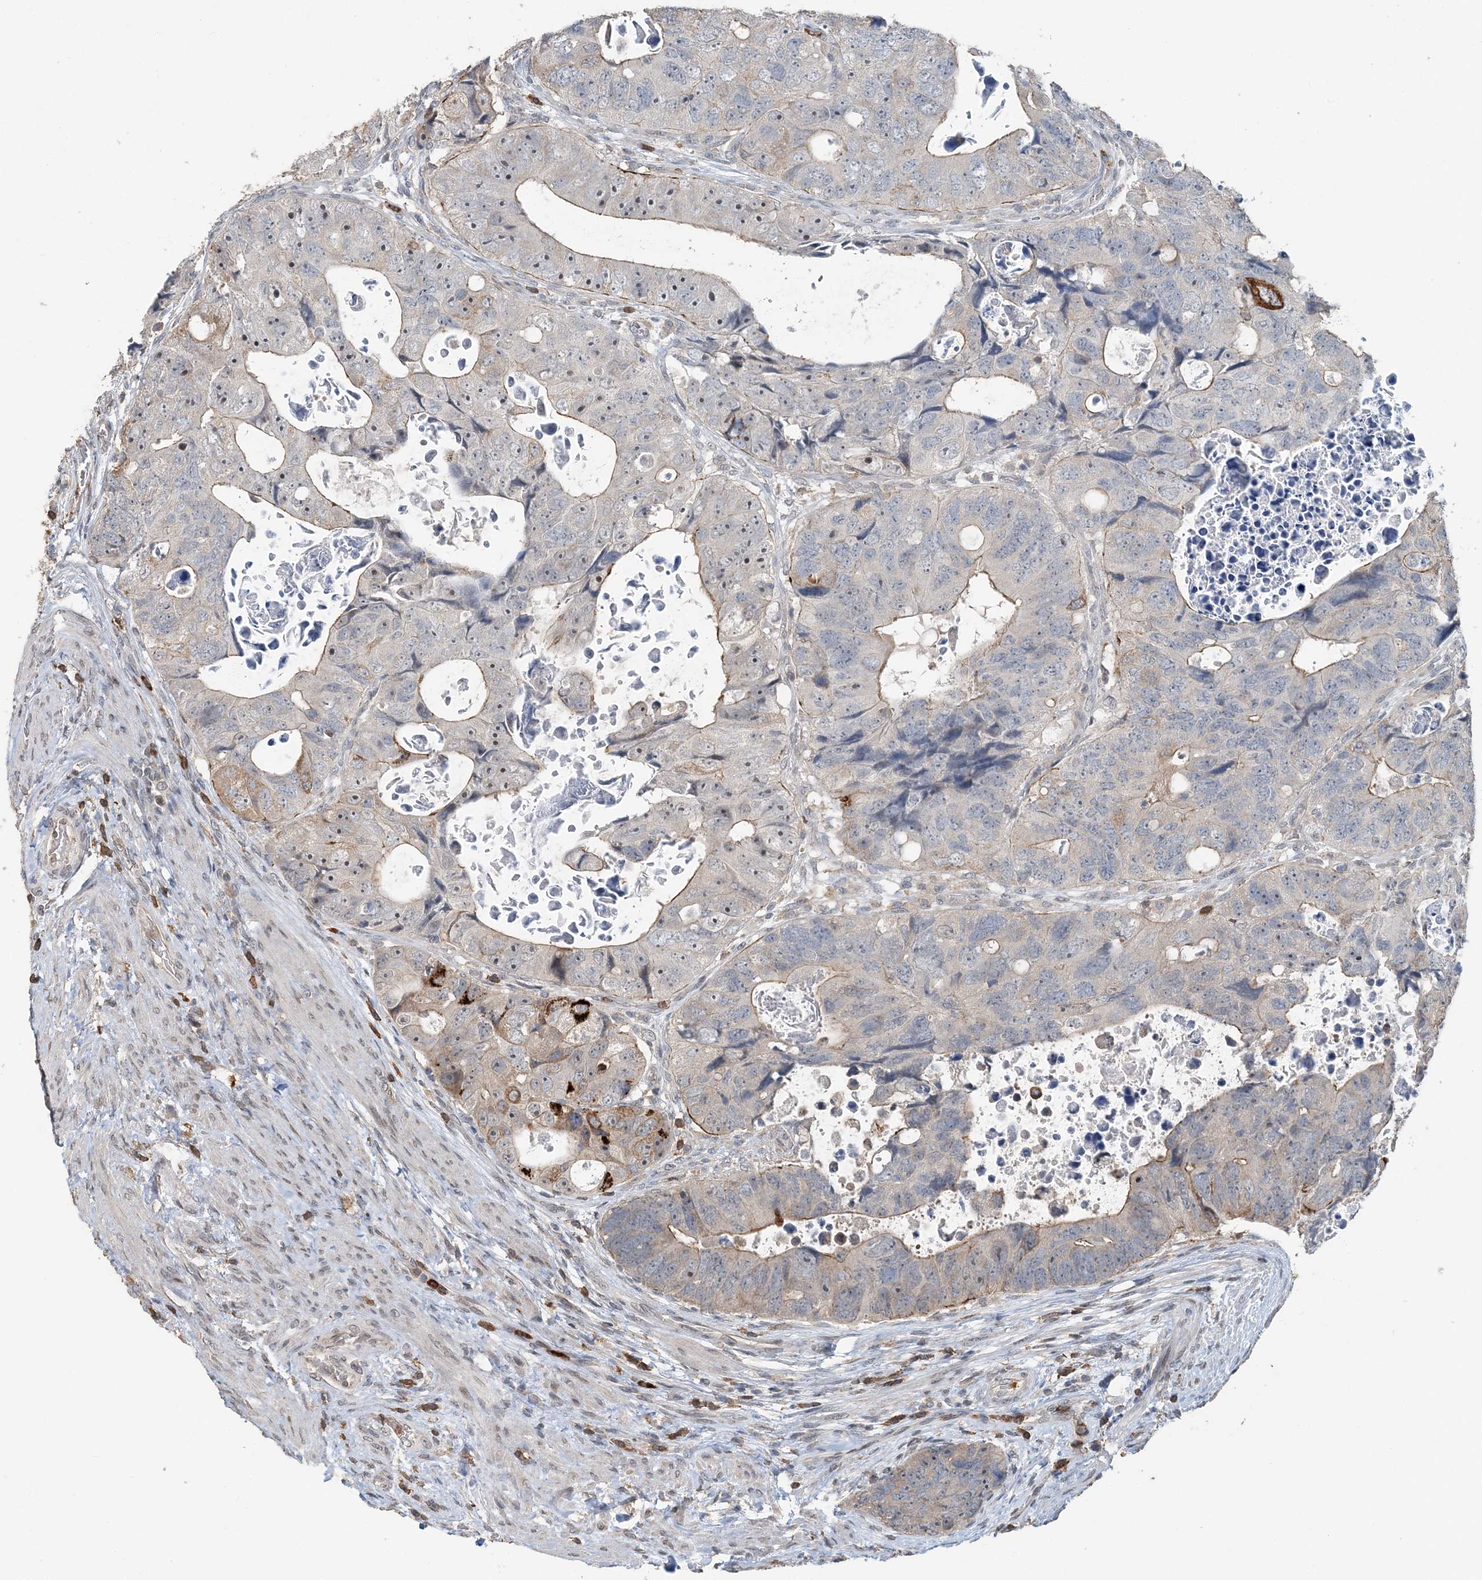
{"staining": {"intensity": "moderate", "quantity": "<25%", "location": "cytoplasmic/membranous"}, "tissue": "colorectal cancer", "cell_type": "Tumor cells", "image_type": "cancer", "snomed": [{"axis": "morphology", "description": "Adenocarcinoma, NOS"}, {"axis": "topography", "description": "Rectum"}], "caption": "Immunohistochemistry (DAB (3,3'-diaminobenzidine)) staining of adenocarcinoma (colorectal) exhibits moderate cytoplasmic/membranous protein staining in about <25% of tumor cells. The protein of interest is shown in brown color, while the nuclei are stained blue.", "gene": "FAM110A", "patient": {"sex": "male", "age": 59}}